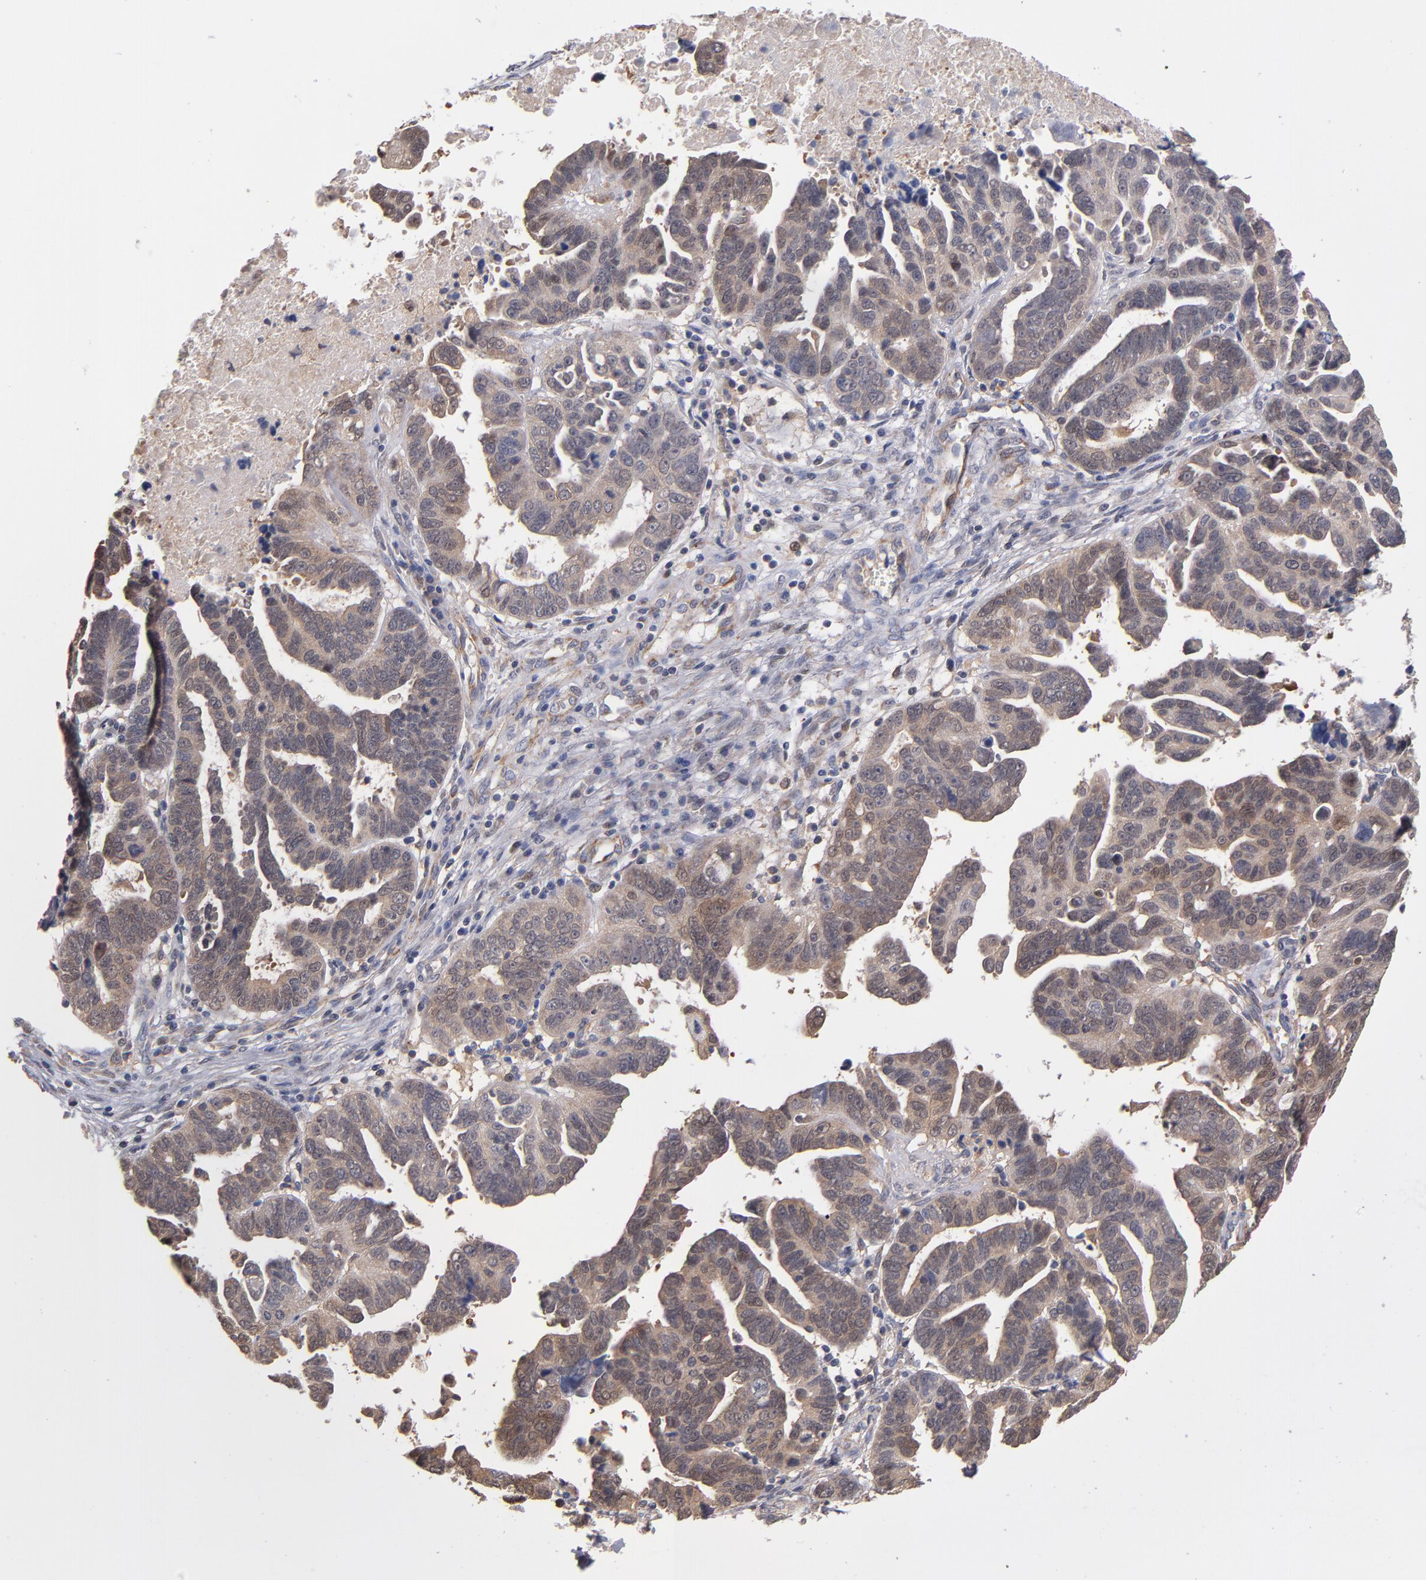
{"staining": {"intensity": "weak", "quantity": ">75%", "location": "cytoplasmic/membranous"}, "tissue": "ovarian cancer", "cell_type": "Tumor cells", "image_type": "cancer", "snomed": [{"axis": "morphology", "description": "Carcinoma, endometroid"}, {"axis": "morphology", "description": "Cystadenocarcinoma, serous, NOS"}, {"axis": "topography", "description": "Ovary"}], "caption": "A photomicrograph of human ovarian cancer stained for a protein displays weak cytoplasmic/membranous brown staining in tumor cells.", "gene": "GMFG", "patient": {"sex": "female", "age": 45}}